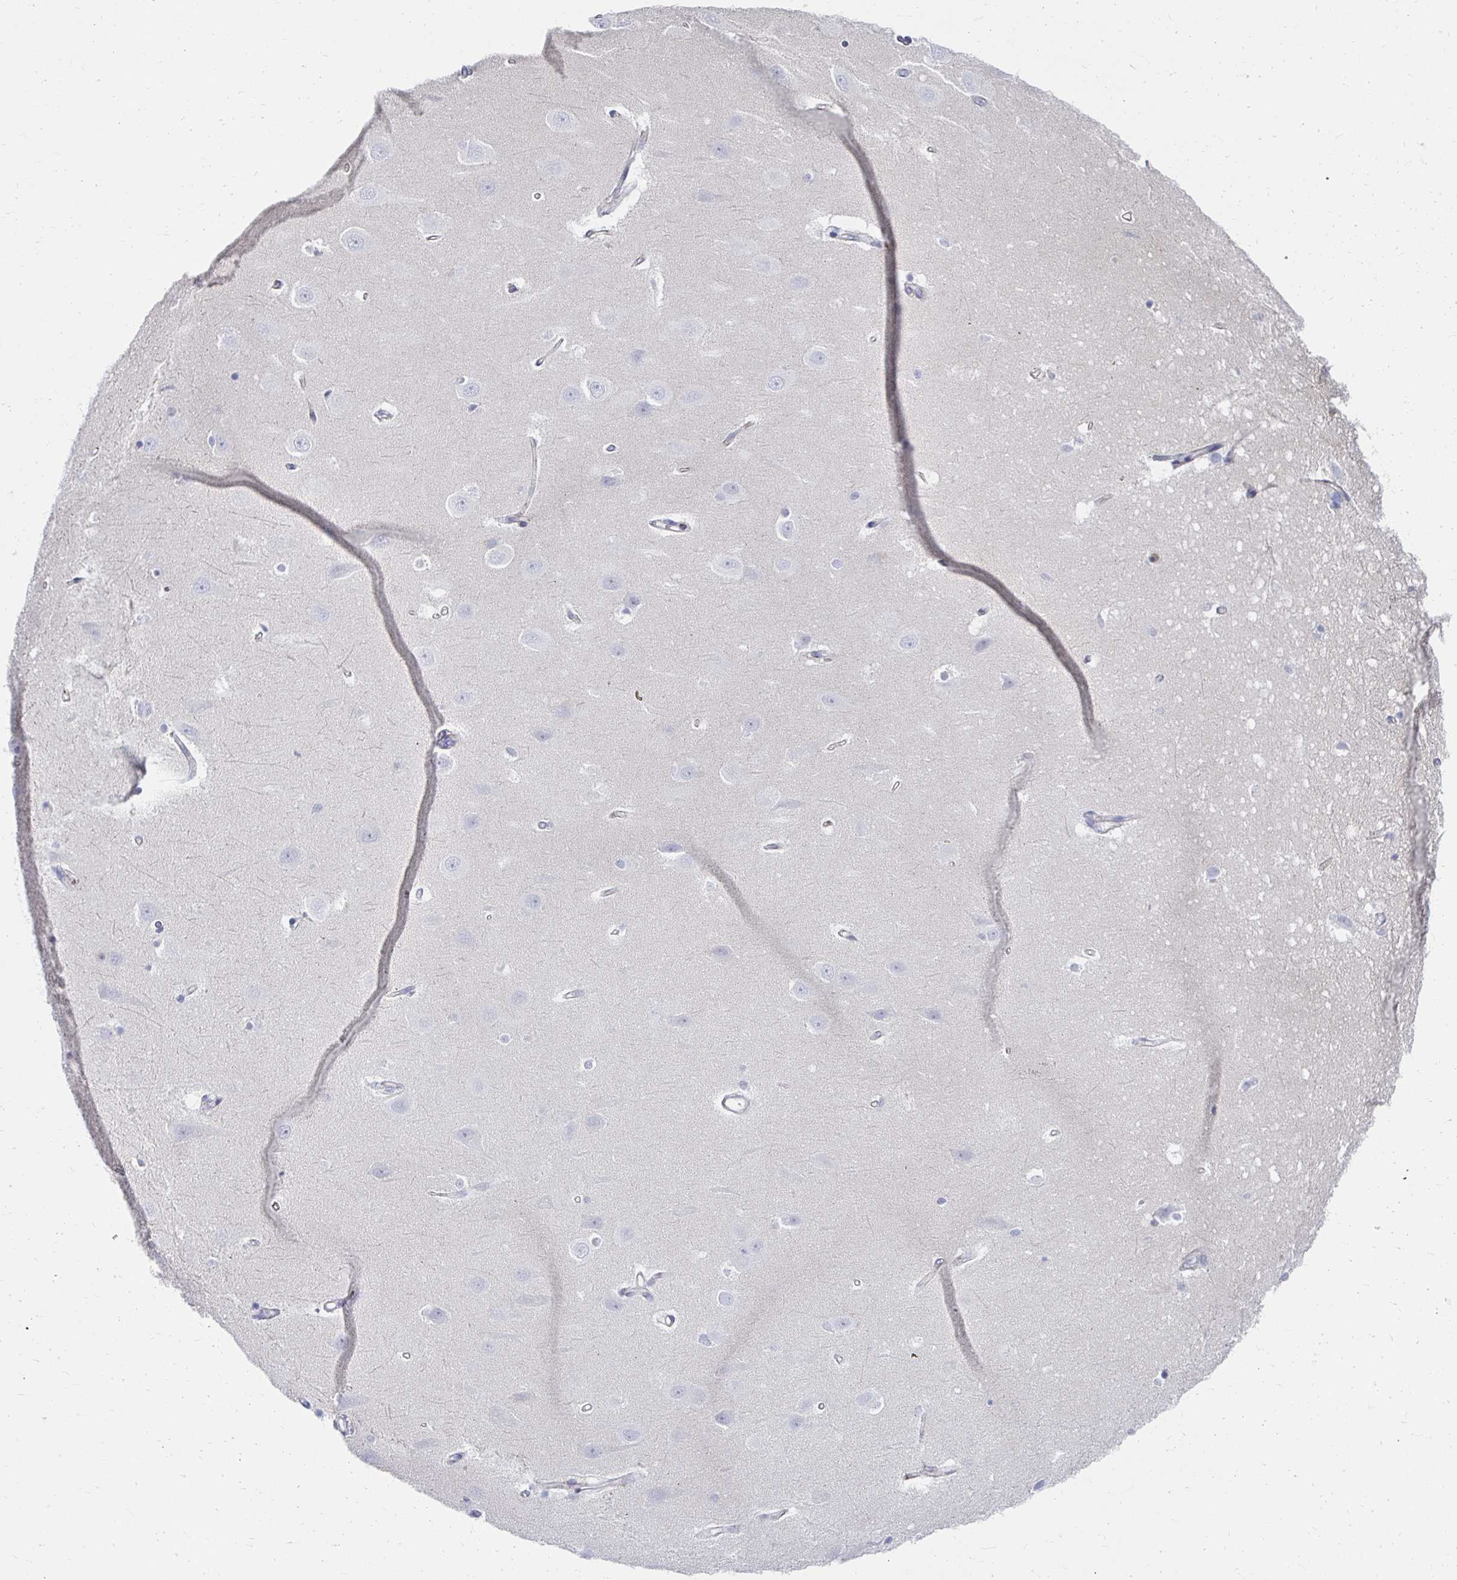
{"staining": {"intensity": "negative", "quantity": "none", "location": "none"}, "tissue": "hippocampus", "cell_type": "Glial cells", "image_type": "normal", "snomed": [{"axis": "morphology", "description": "Normal tissue, NOS"}, {"axis": "topography", "description": "Hippocampus"}], "caption": "This is an immunohistochemistry (IHC) image of normal human hippocampus. There is no expression in glial cells.", "gene": "NOCT", "patient": {"sex": "male", "age": 63}}